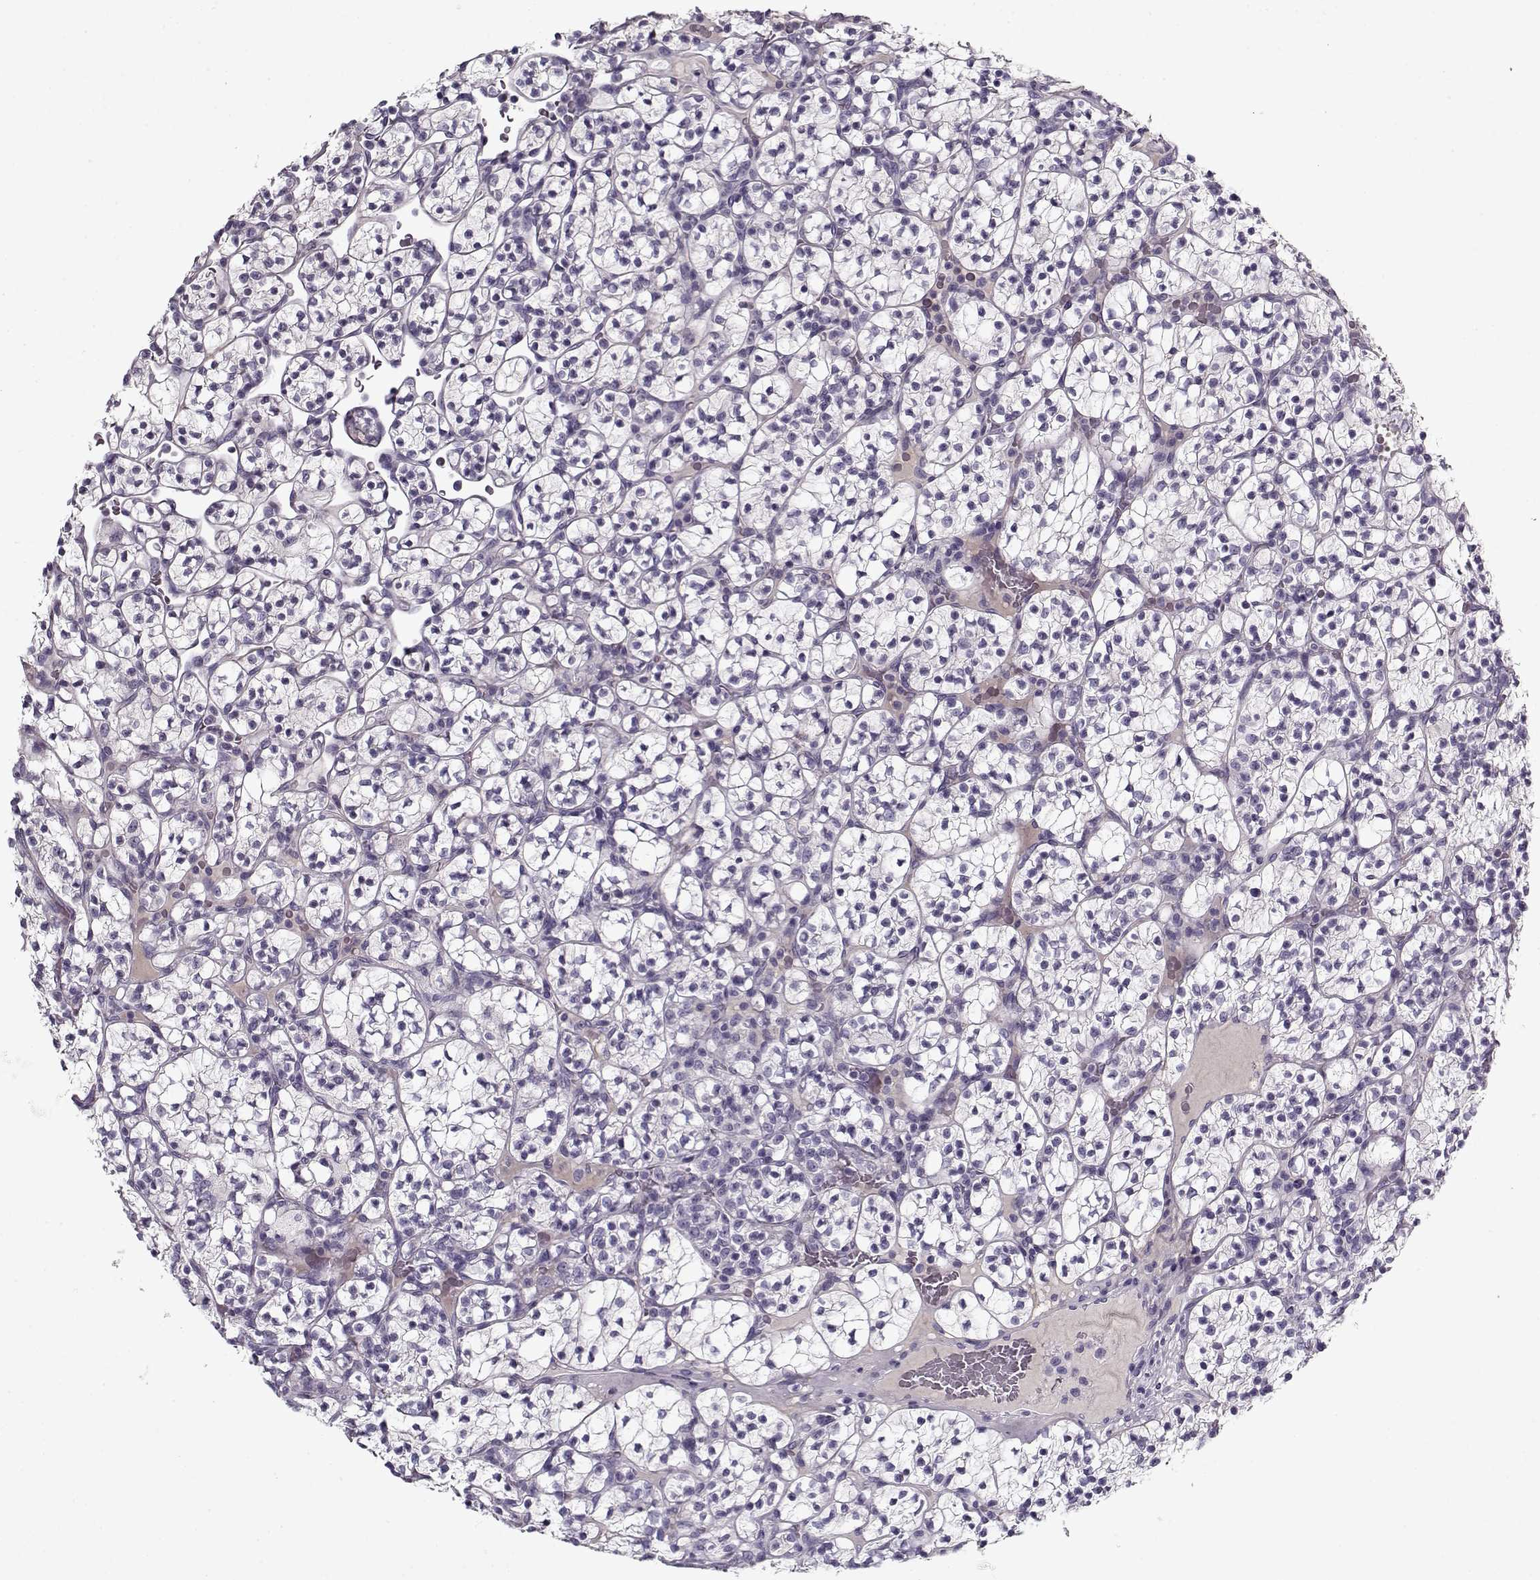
{"staining": {"intensity": "negative", "quantity": "none", "location": "none"}, "tissue": "renal cancer", "cell_type": "Tumor cells", "image_type": "cancer", "snomed": [{"axis": "morphology", "description": "Adenocarcinoma, NOS"}, {"axis": "topography", "description": "Kidney"}], "caption": "Immunohistochemical staining of adenocarcinoma (renal) shows no significant staining in tumor cells. Brightfield microscopy of IHC stained with DAB (3,3'-diaminobenzidine) (brown) and hematoxylin (blue), captured at high magnification.", "gene": "LUM", "patient": {"sex": "female", "age": 89}}